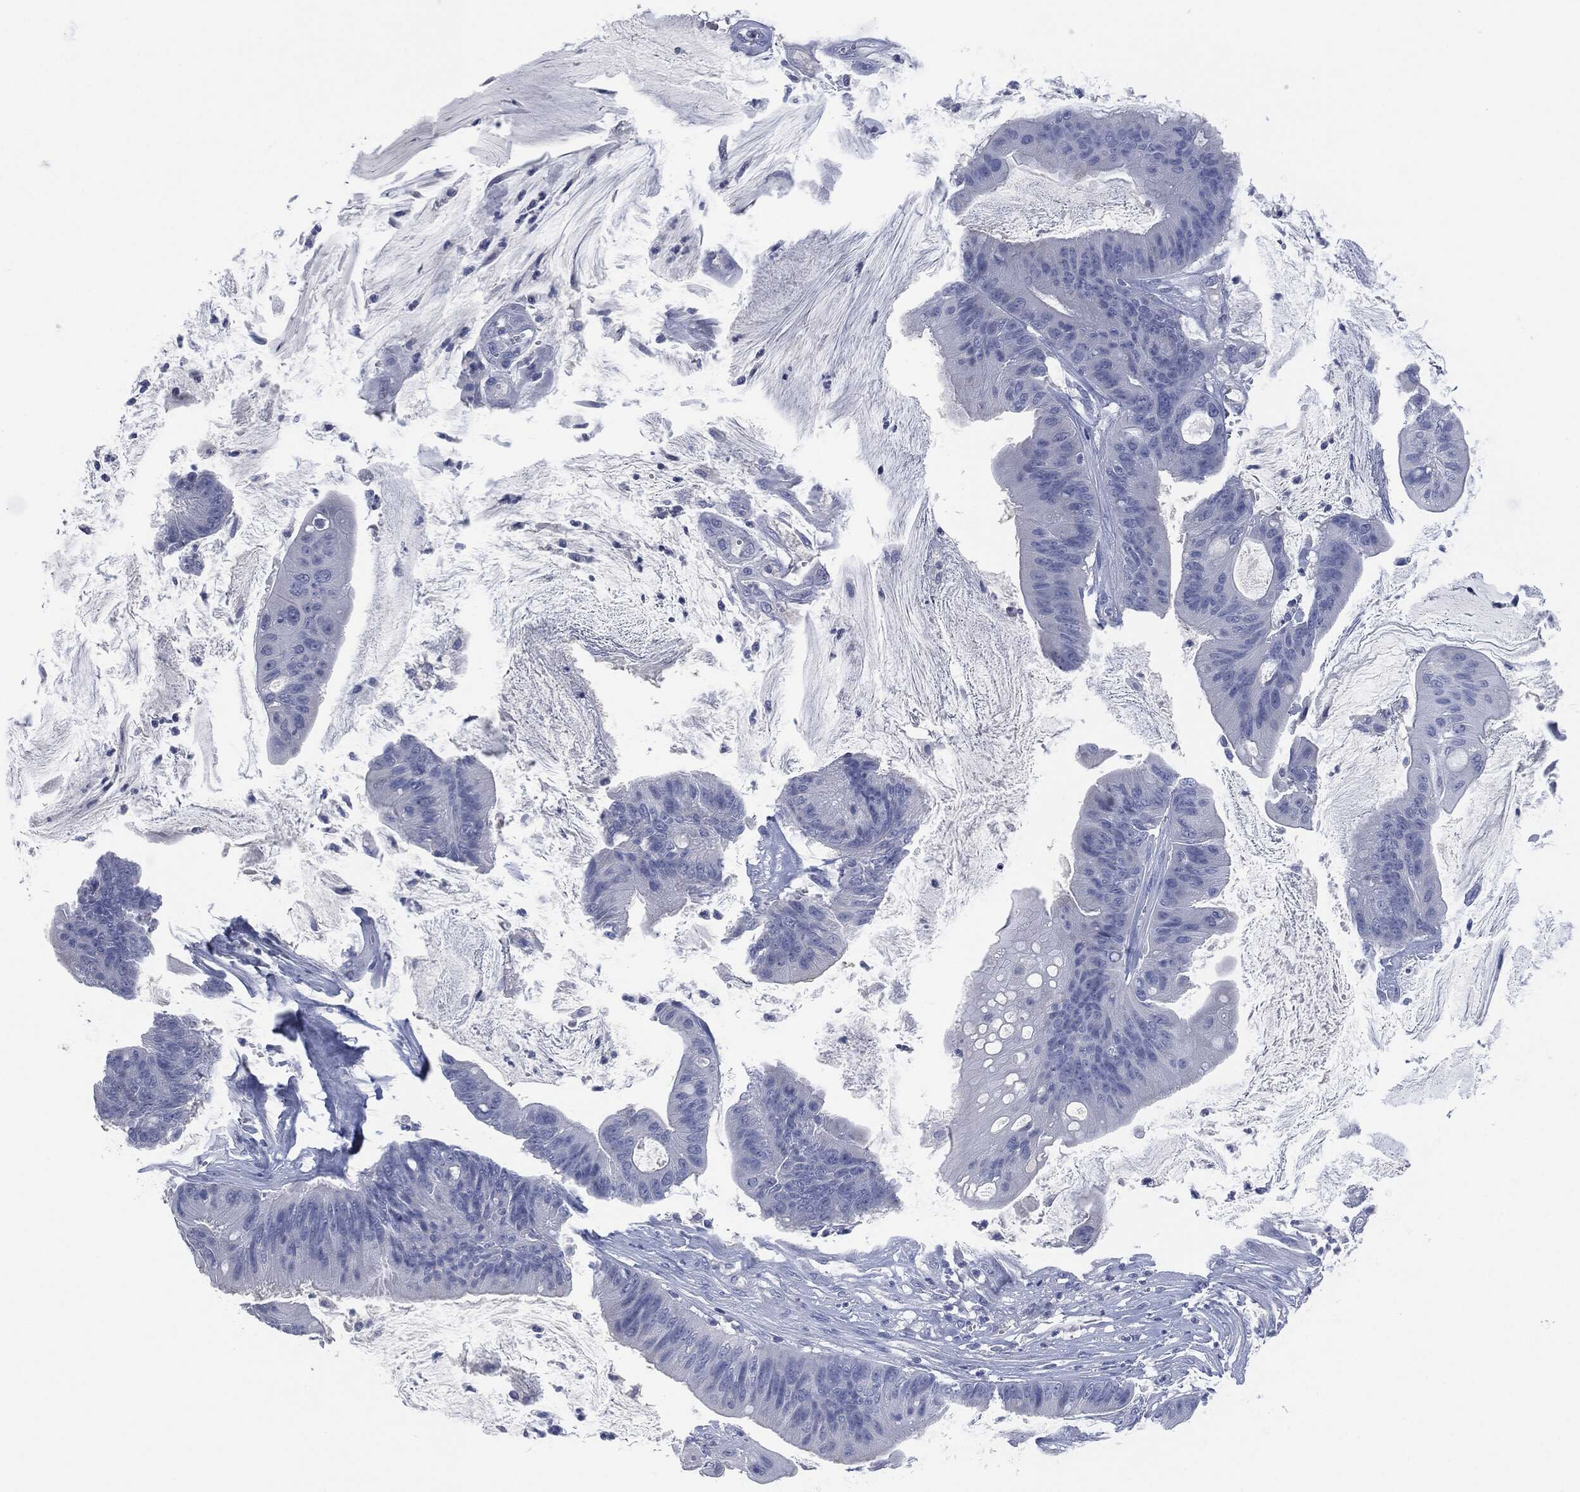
{"staining": {"intensity": "negative", "quantity": "none", "location": "none"}, "tissue": "colorectal cancer", "cell_type": "Tumor cells", "image_type": "cancer", "snomed": [{"axis": "morphology", "description": "Adenocarcinoma, NOS"}, {"axis": "topography", "description": "Colon"}], "caption": "An immunohistochemistry (IHC) histopathology image of adenocarcinoma (colorectal) is shown. There is no staining in tumor cells of adenocarcinoma (colorectal).", "gene": "MUC16", "patient": {"sex": "female", "age": 69}}